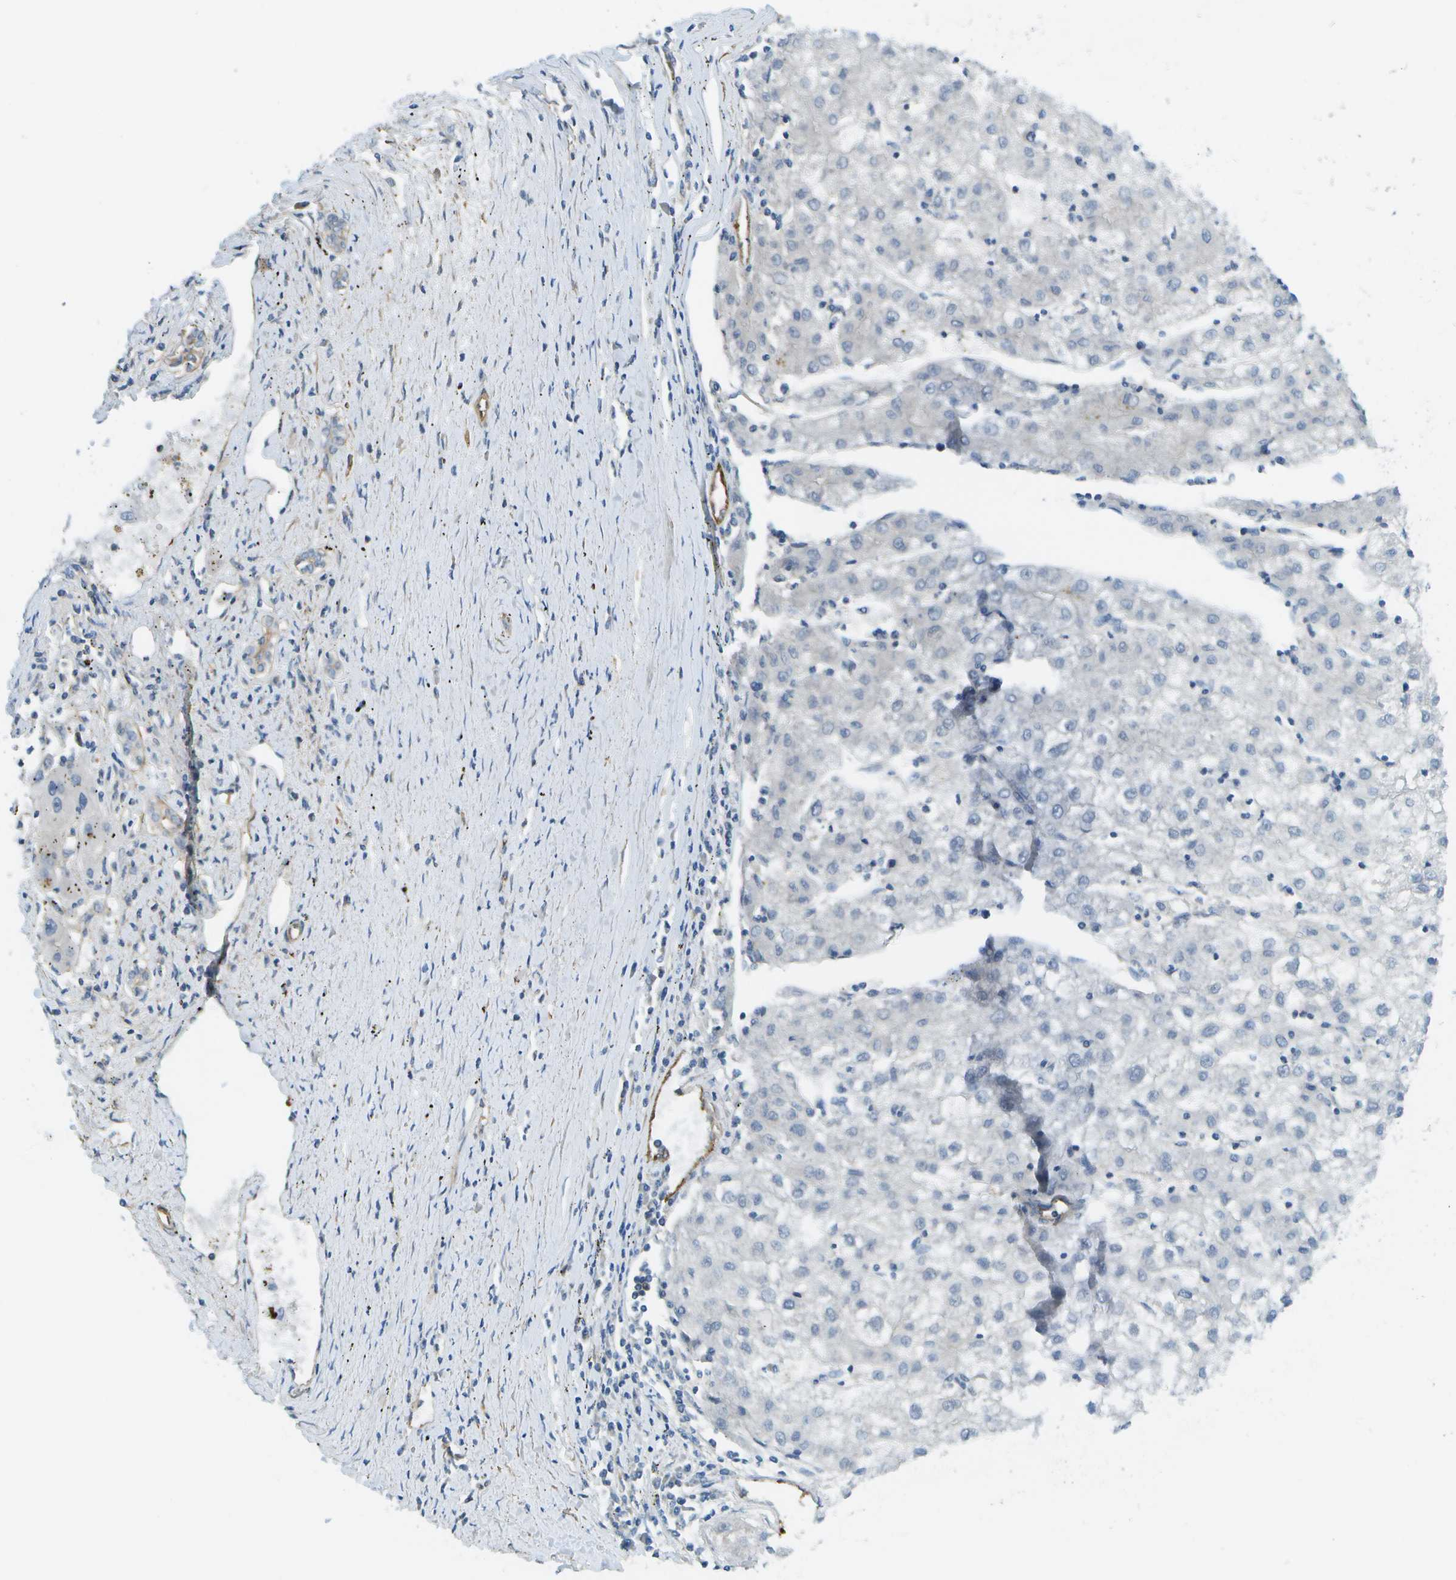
{"staining": {"intensity": "negative", "quantity": "none", "location": "none"}, "tissue": "liver cancer", "cell_type": "Tumor cells", "image_type": "cancer", "snomed": [{"axis": "morphology", "description": "Carcinoma, Hepatocellular, NOS"}, {"axis": "topography", "description": "Liver"}], "caption": "High magnification brightfield microscopy of liver cancer (hepatocellular carcinoma) stained with DAB (brown) and counterstained with hematoxylin (blue): tumor cells show no significant staining.", "gene": "KIAA0040", "patient": {"sex": "male", "age": 72}}